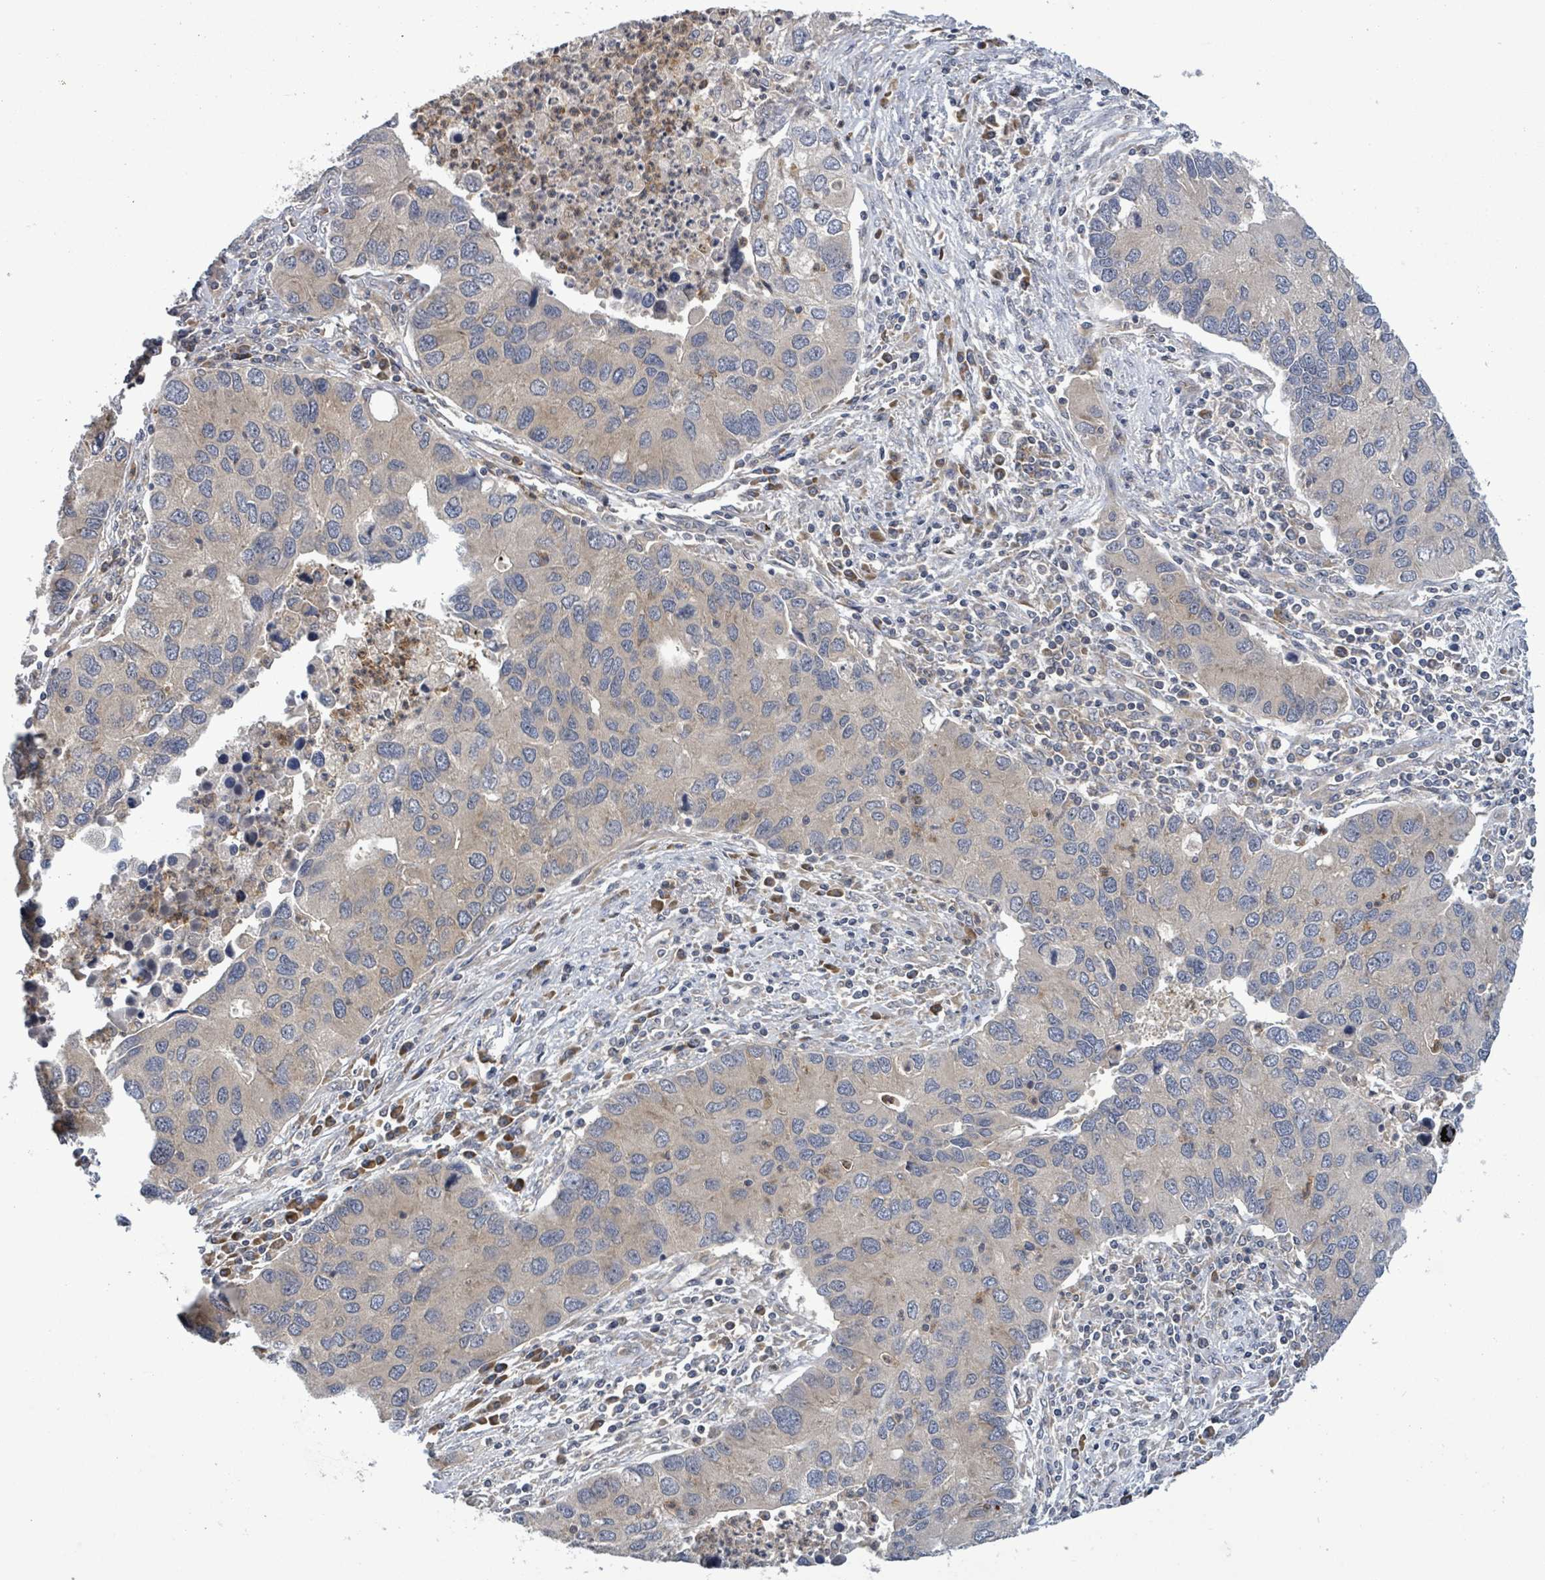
{"staining": {"intensity": "weak", "quantity": "25%-75%", "location": "cytoplasmic/membranous"}, "tissue": "lung cancer", "cell_type": "Tumor cells", "image_type": "cancer", "snomed": [{"axis": "morphology", "description": "Aneuploidy"}, {"axis": "morphology", "description": "Adenocarcinoma, NOS"}, {"axis": "topography", "description": "Lymph node"}, {"axis": "topography", "description": "Lung"}], "caption": "A brown stain labels weak cytoplasmic/membranous staining of a protein in human adenocarcinoma (lung) tumor cells. (Stains: DAB in brown, nuclei in blue, Microscopy: brightfield microscopy at high magnification).", "gene": "SERPINE3", "patient": {"sex": "female", "age": 74}}